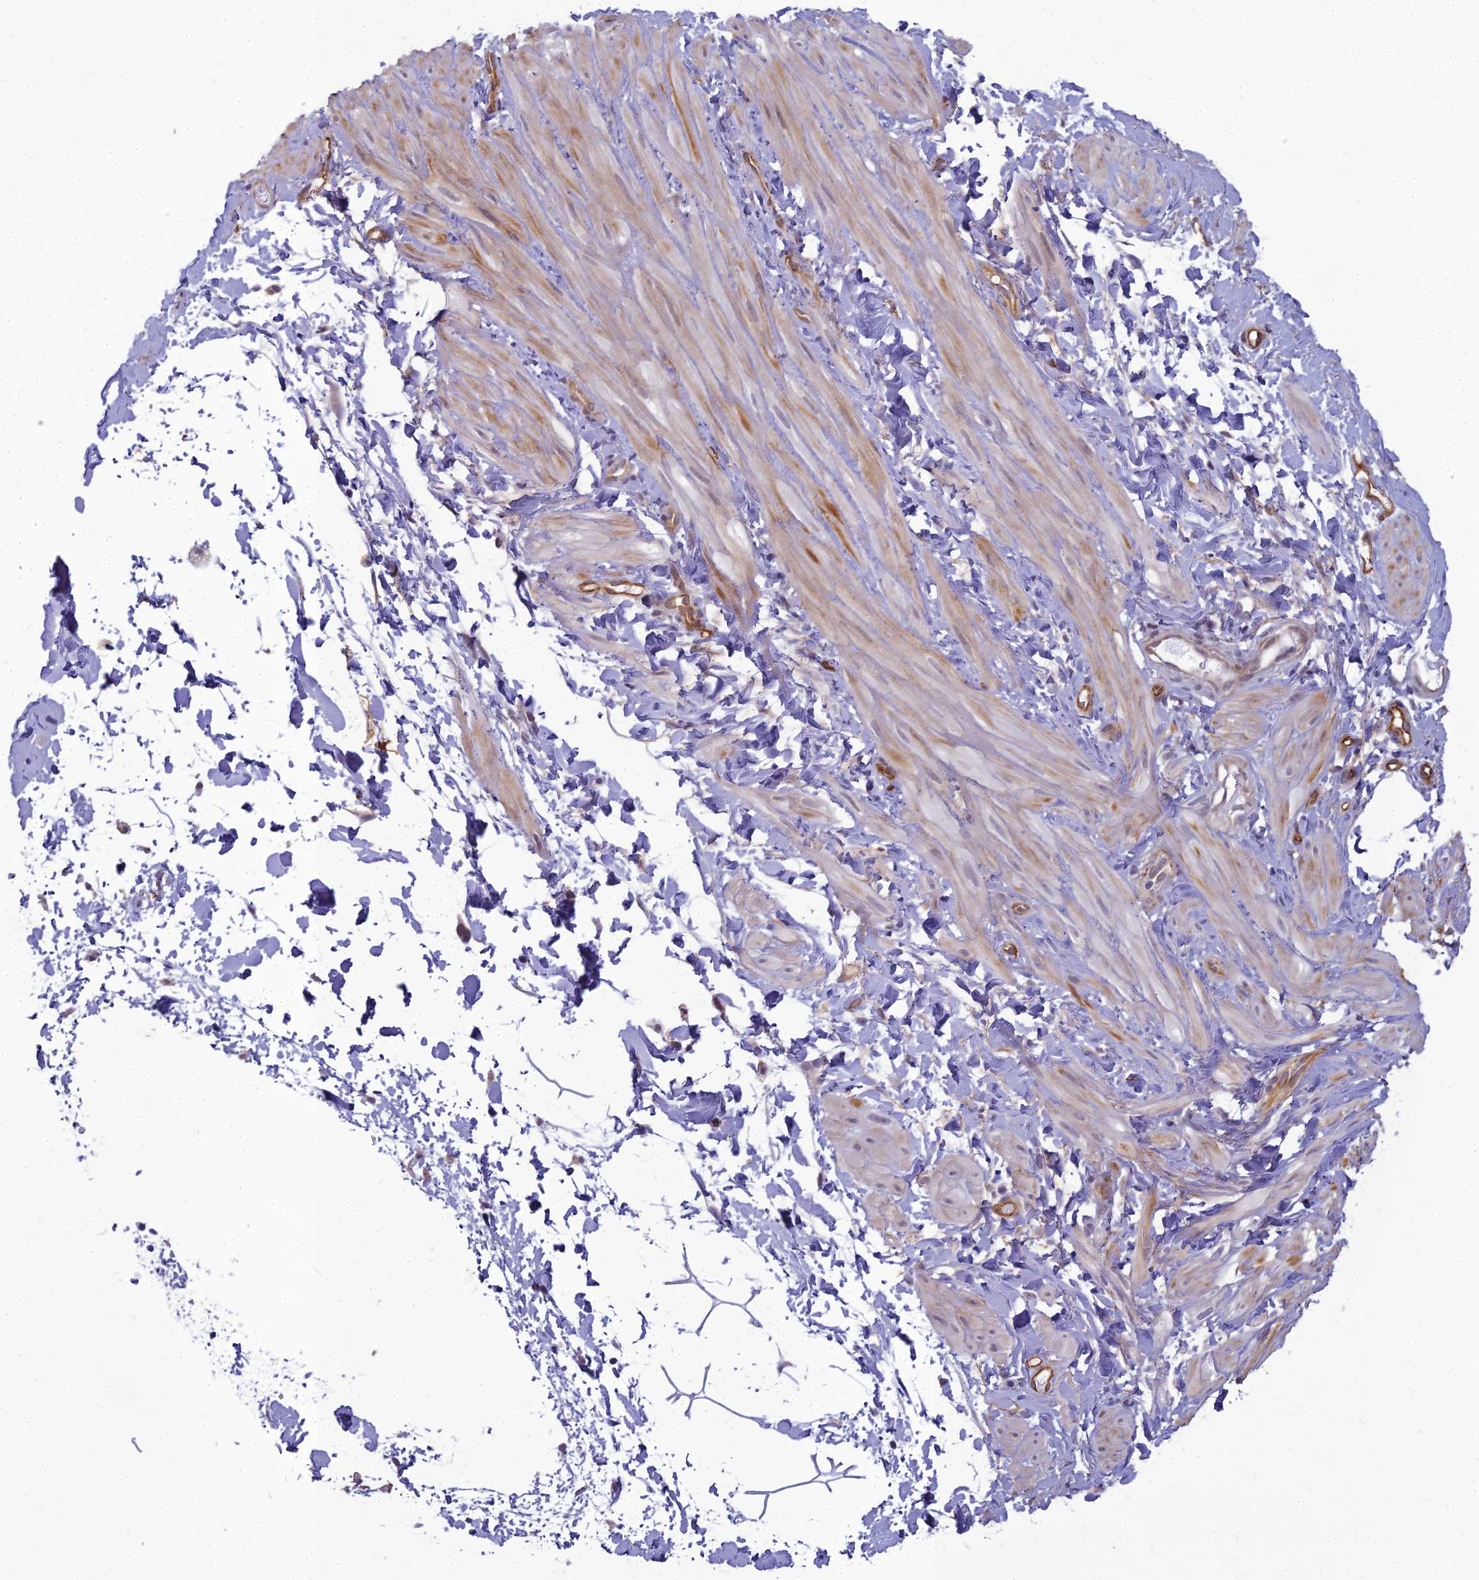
{"staining": {"intensity": "negative", "quantity": "none", "location": "none"}, "tissue": "adipose tissue", "cell_type": "Adipocytes", "image_type": "normal", "snomed": [{"axis": "morphology", "description": "Normal tissue, NOS"}, {"axis": "topography", "description": "Soft tissue"}, {"axis": "topography", "description": "Adipose tissue"}, {"axis": "topography", "description": "Vascular tissue"}, {"axis": "topography", "description": "Peripheral nerve tissue"}], "caption": "IHC of benign human adipose tissue displays no staining in adipocytes. (DAB IHC with hematoxylin counter stain).", "gene": "RGL3", "patient": {"sex": "male", "age": 74}}